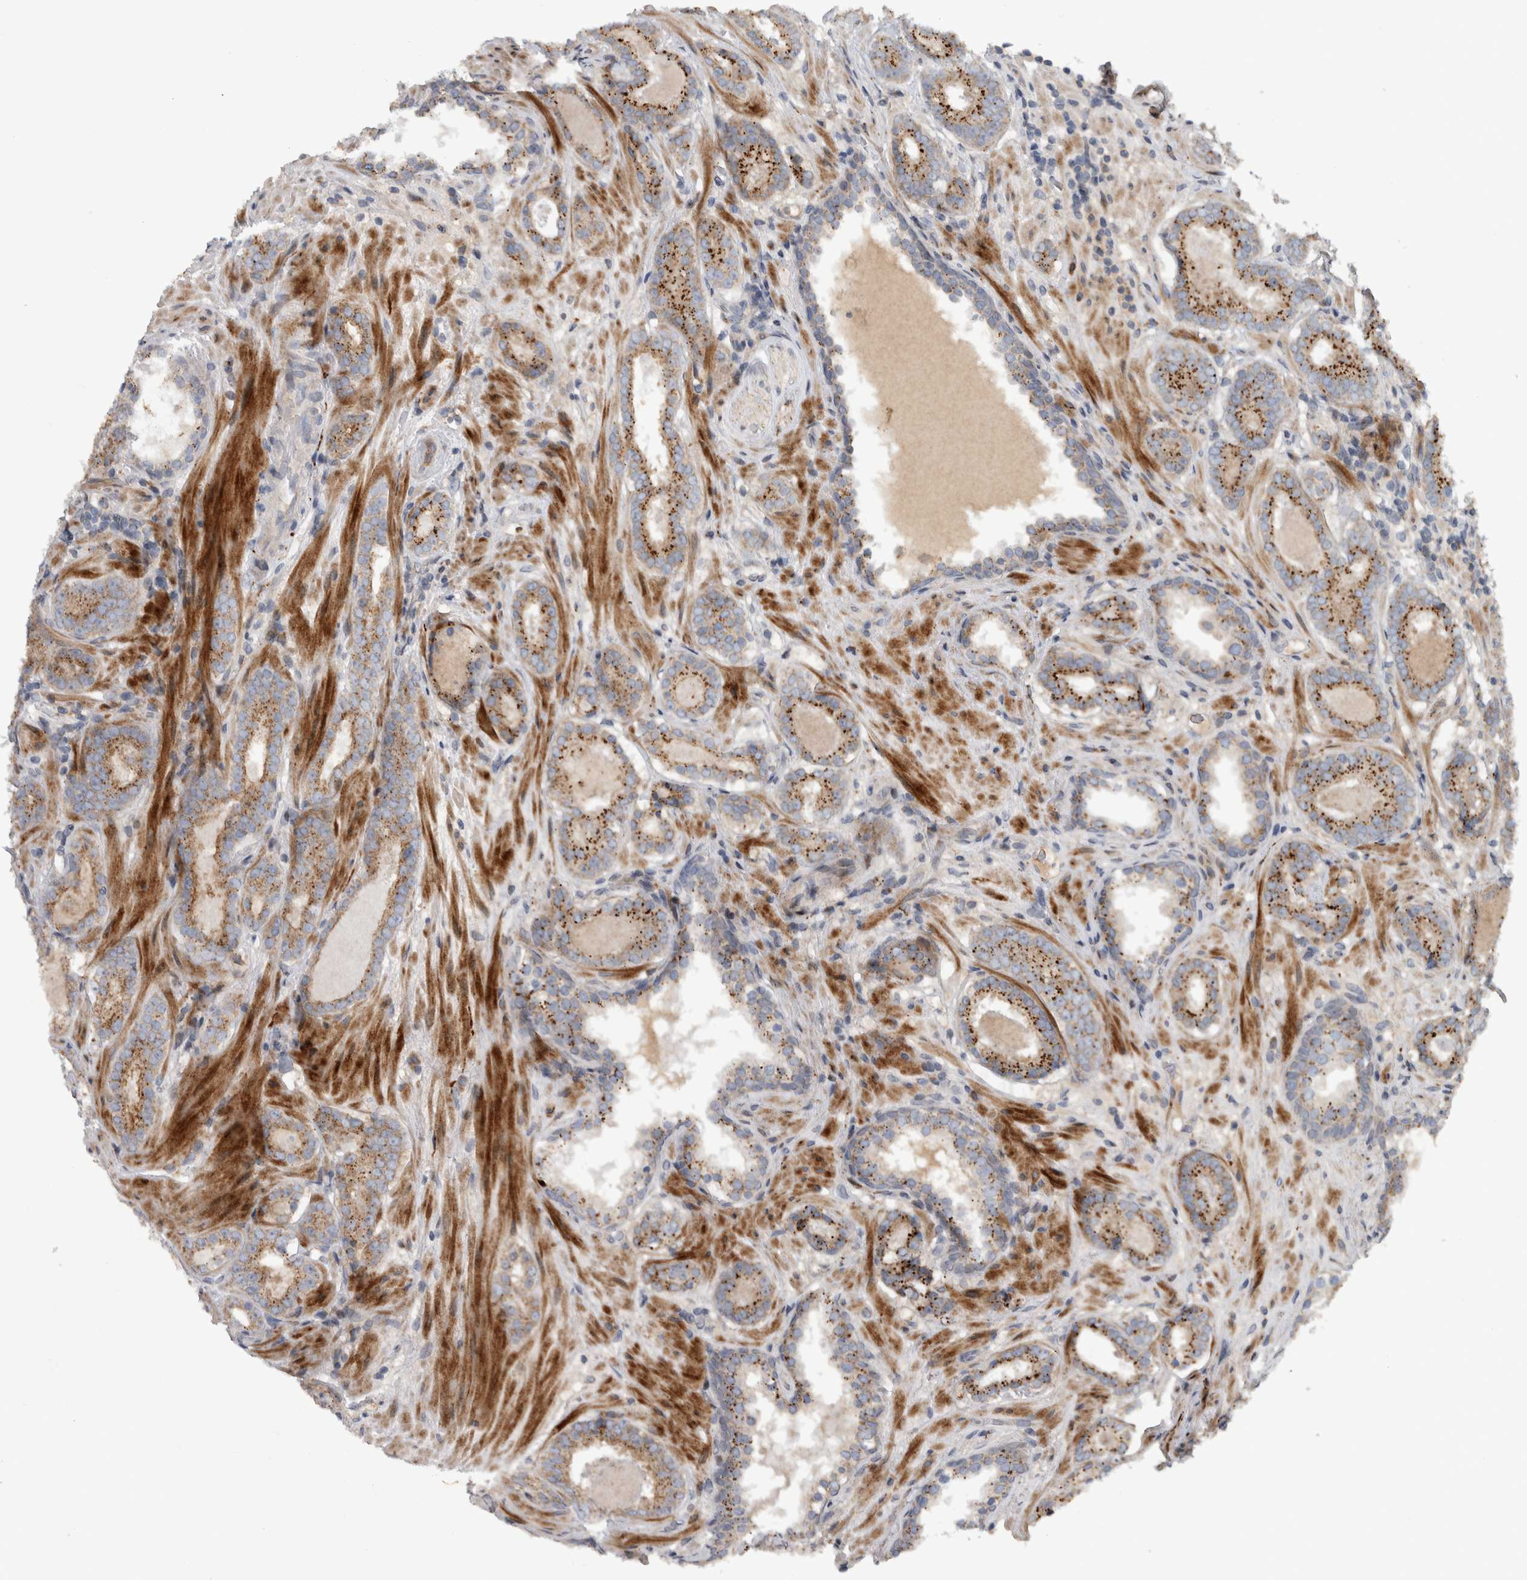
{"staining": {"intensity": "moderate", "quantity": ">75%", "location": "cytoplasmic/membranous"}, "tissue": "prostate cancer", "cell_type": "Tumor cells", "image_type": "cancer", "snomed": [{"axis": "morphology", "description": "Adenocarcinoma, Low grade"}, {"axis": "topography", "description": "Prostate"}], "caption": "Approximately >75% of tumor cells in prostate cancer (low-grade adenocarcinoma) reveal moderate cytoplasmic/membranous protein staining as visualized by brown immunohistochemical staining.", "gene": "FAM83G", "patient": {"sex": "male", "age": 69}}